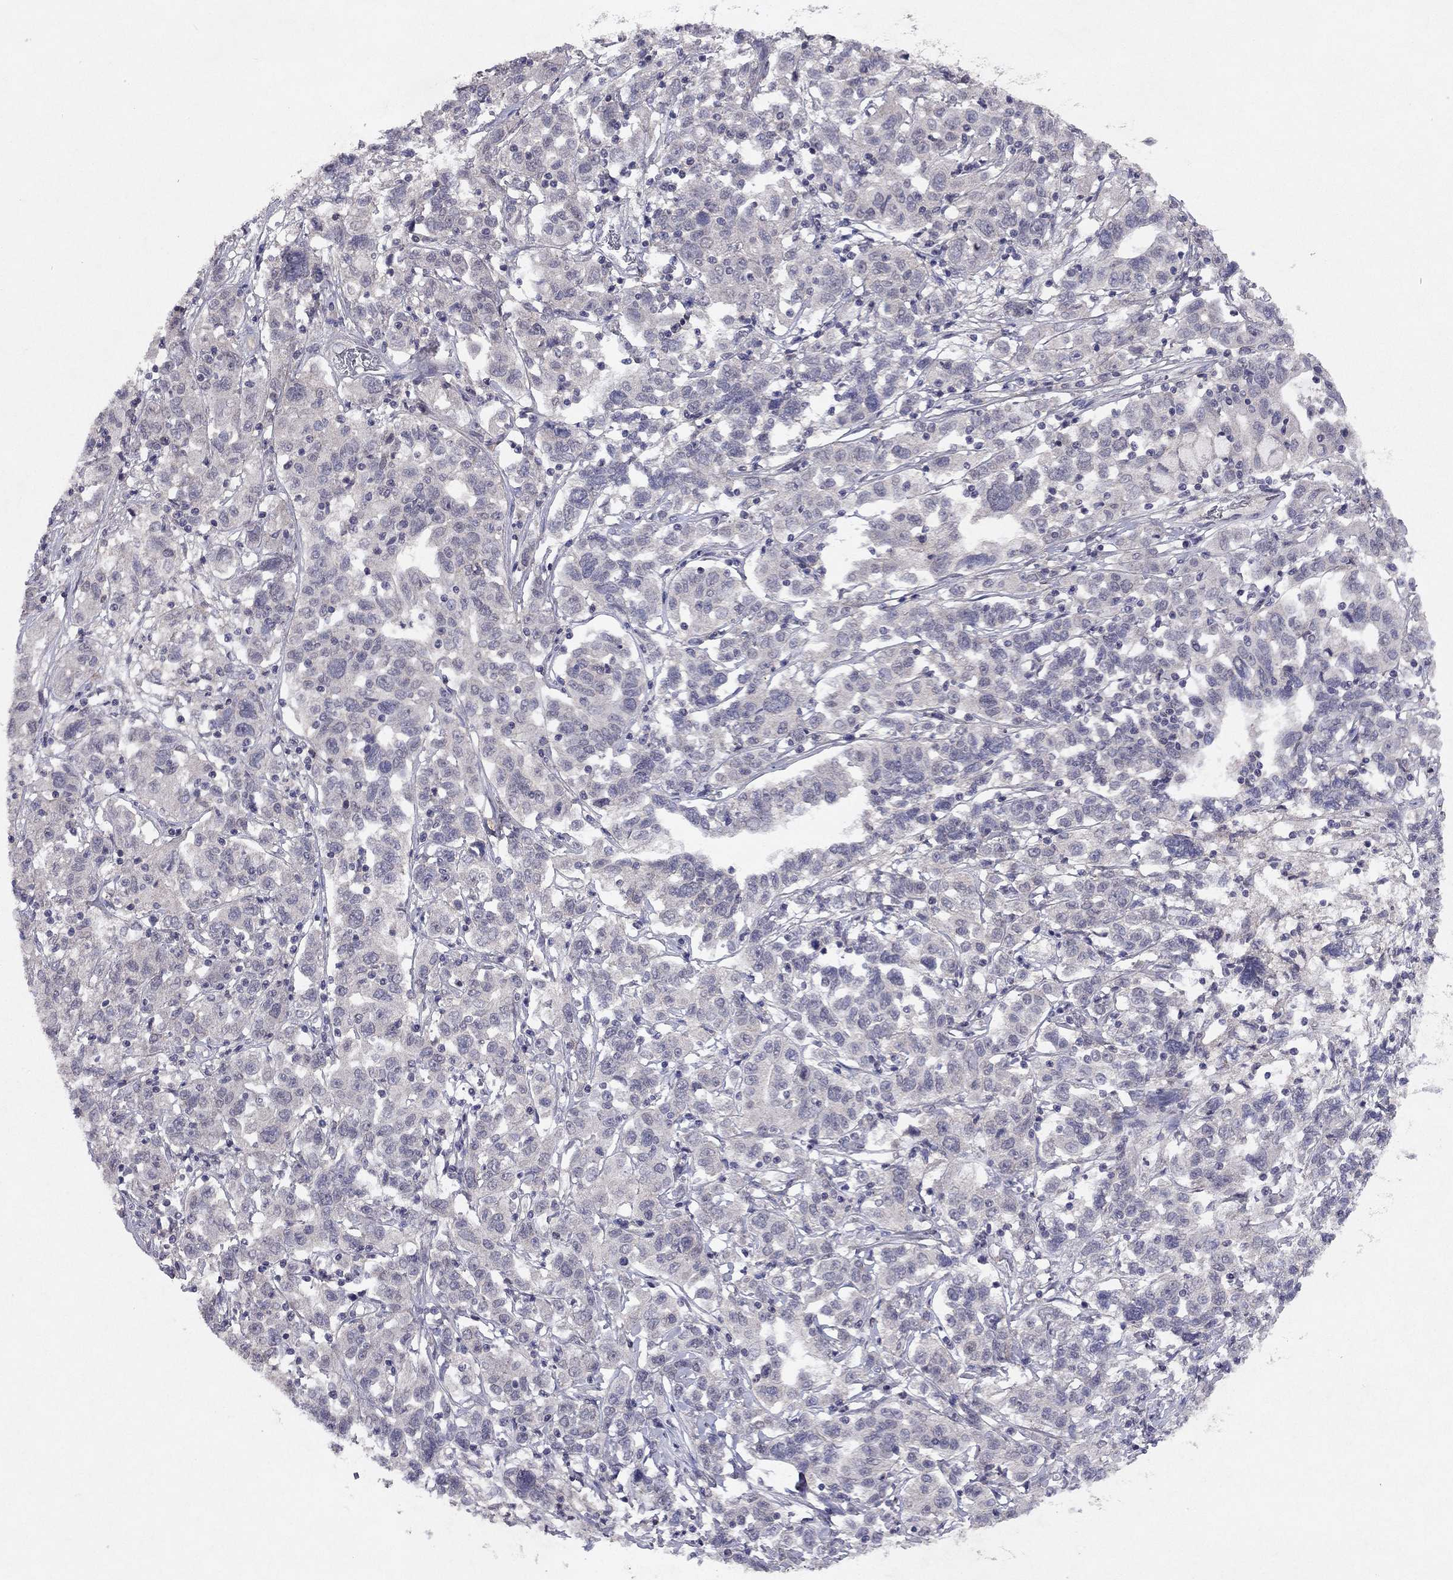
{"staining": {"intensity": "negative", "quantity": "none", "location": "none"}, "tissue": "liver cancer", "cell_type": "Tumor cells", "image_type": "cancer", "snomed": [{"axis": "morphology", "description": "Adenocarcinoma, NOS"}, {"axis": "morphology", "description": "Cholangiocarcinoma"}, {"axis": "topography", "description": "Liver"}], "caption": "High magnification brightfield microscopy of liver adenocarcinoma stained with DAB (brown) and counterstained with hematoxylin (blue): tumor cells show no significant staining.", "gene": "ESR2", "patient": {"sex": "male", "age": 64}}